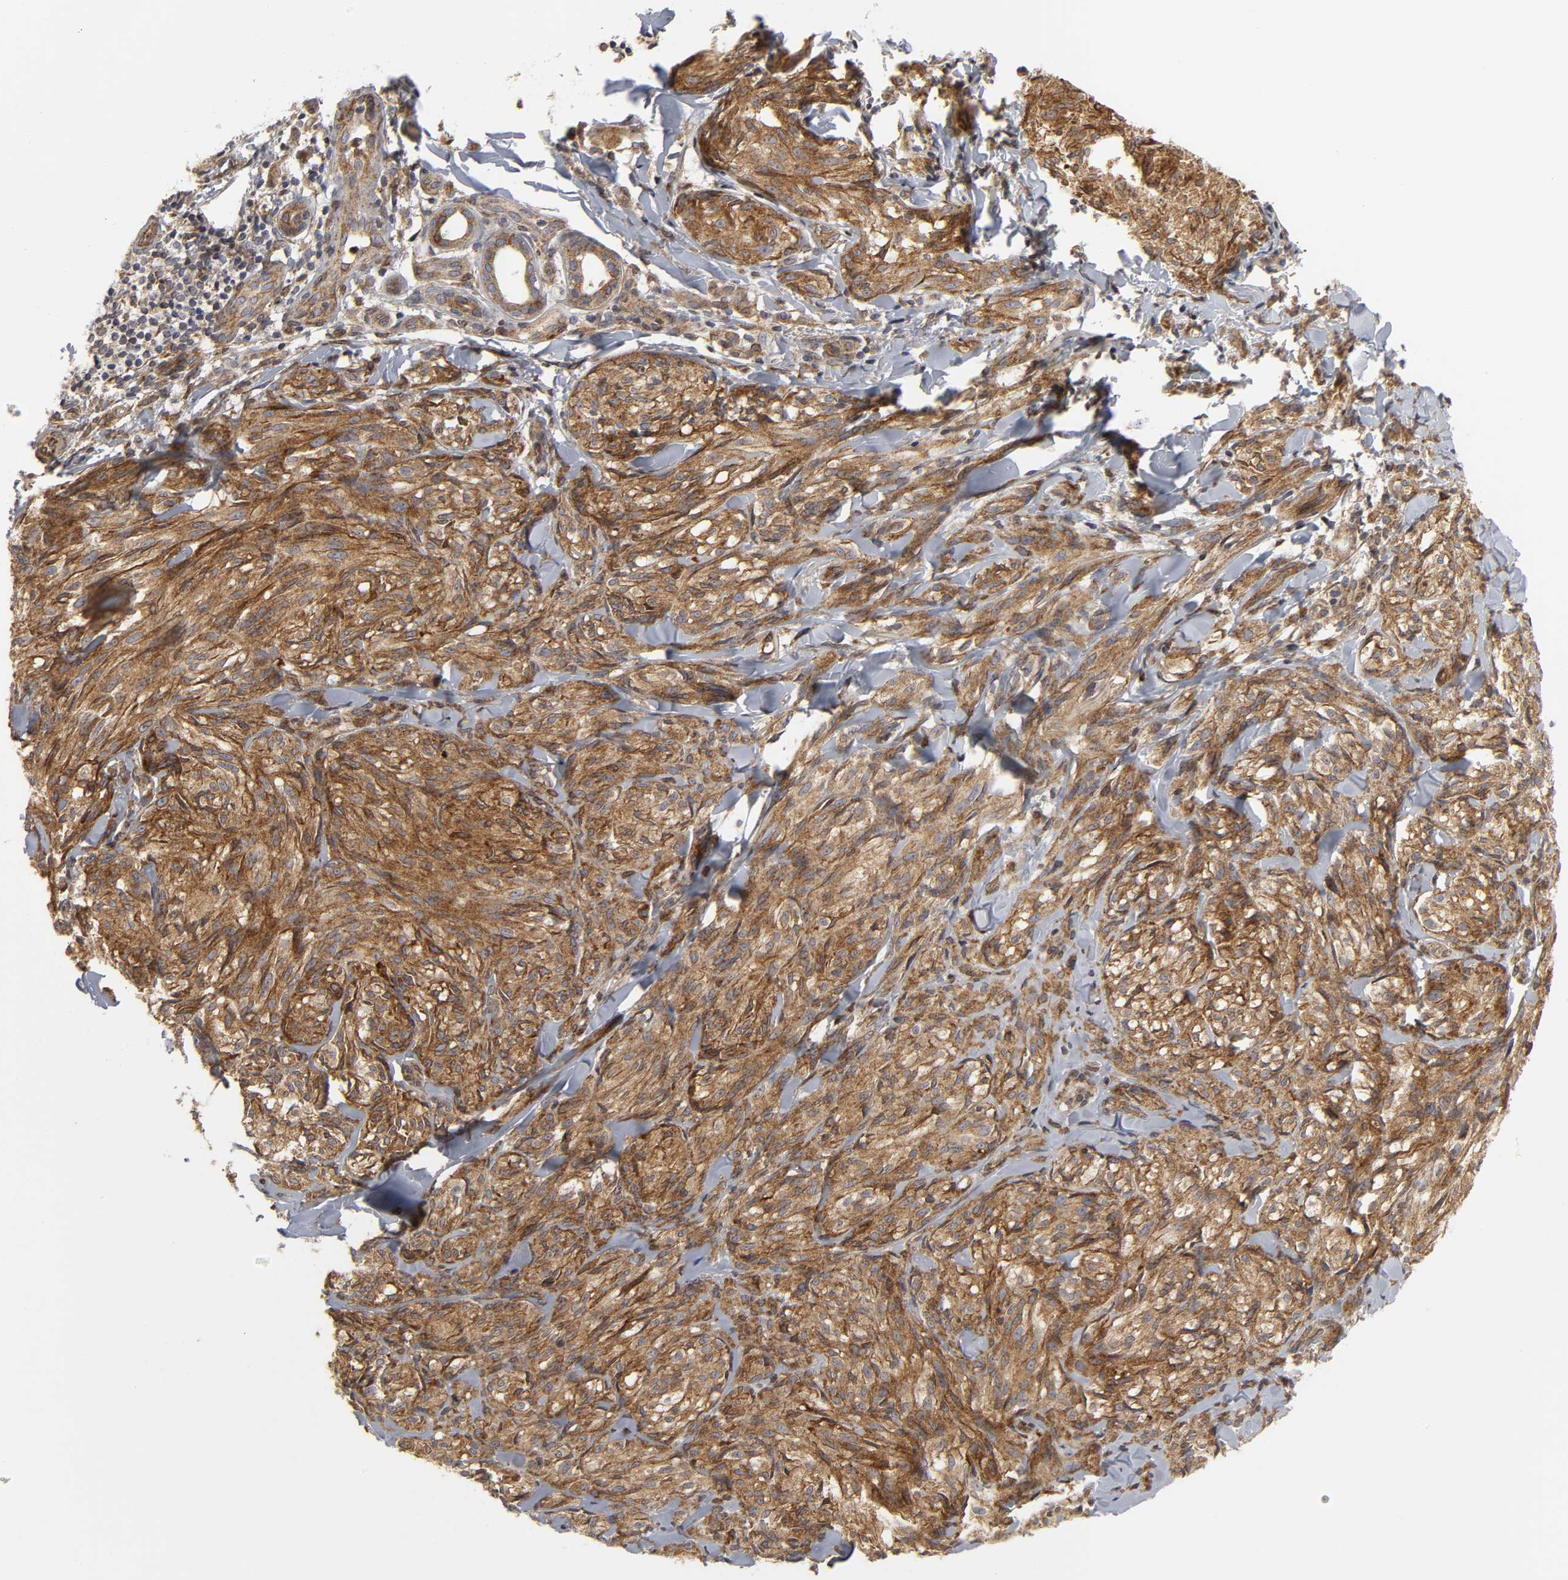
{"staining": {"intensity": "moderate", "quantity": ">75%", "location": "cytoplasmic/membranous"}, "tissue": "melanoma", "cell_type": "Tumor cells", "image_type": "cancer", "snomed": [{"axis": "morphology", "description": "Malignant melanoma, Metastatic site"}, {"axis": "topography", "description": "Skin"}], "caption": "A micrograph of melanoma stained for a protein demonstrates moderate cytoplasmic/membranous brown staining in tumor cells.", "gene": "POR", "patient": {"sex": "female", "age": 66}}